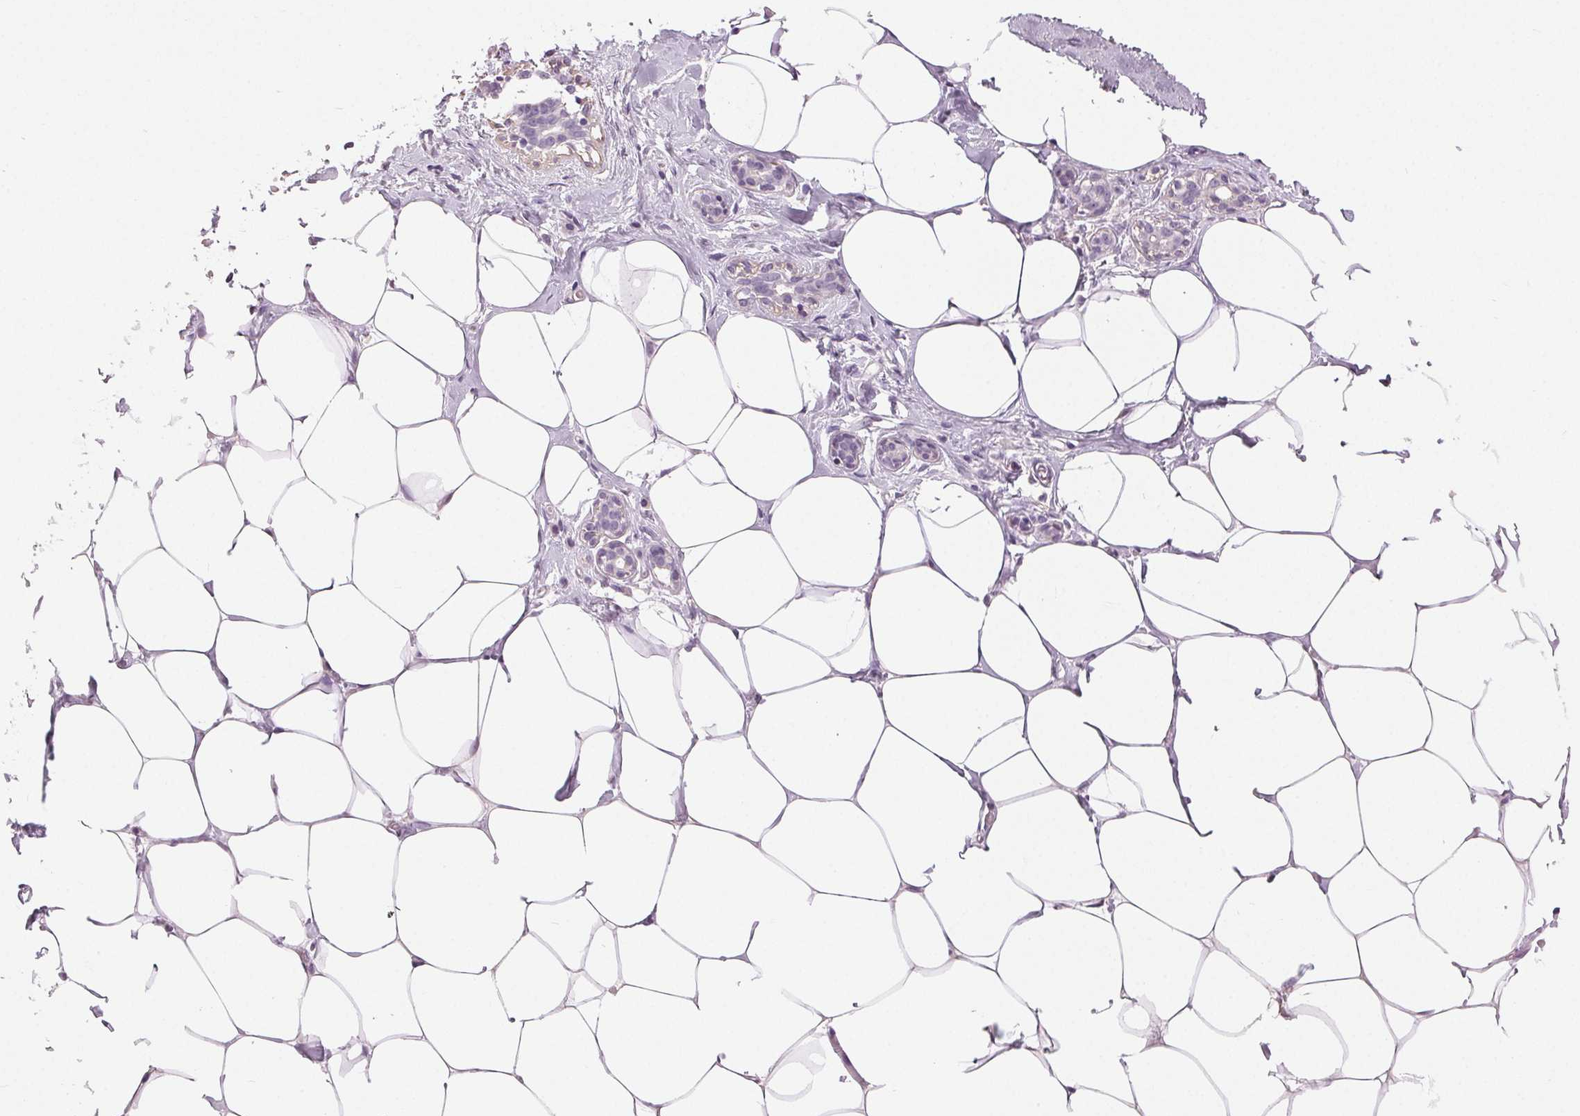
{"staining": {"intensity": "negative", "quantity": "none", "location": "none"}, "tissue": "breast", "cell_type": "Adipocytes", "image_type": "normal", "snomed": [{"axis": "morphology", "description": "Normal tissue, NOS"}, {"axis": "topography", "description": "Breast"}], "caption": "Adipocytes are negative for protein expression in benign human breast.", "gene": "MISP", "patient": {"sex": "female", "age": 27}}